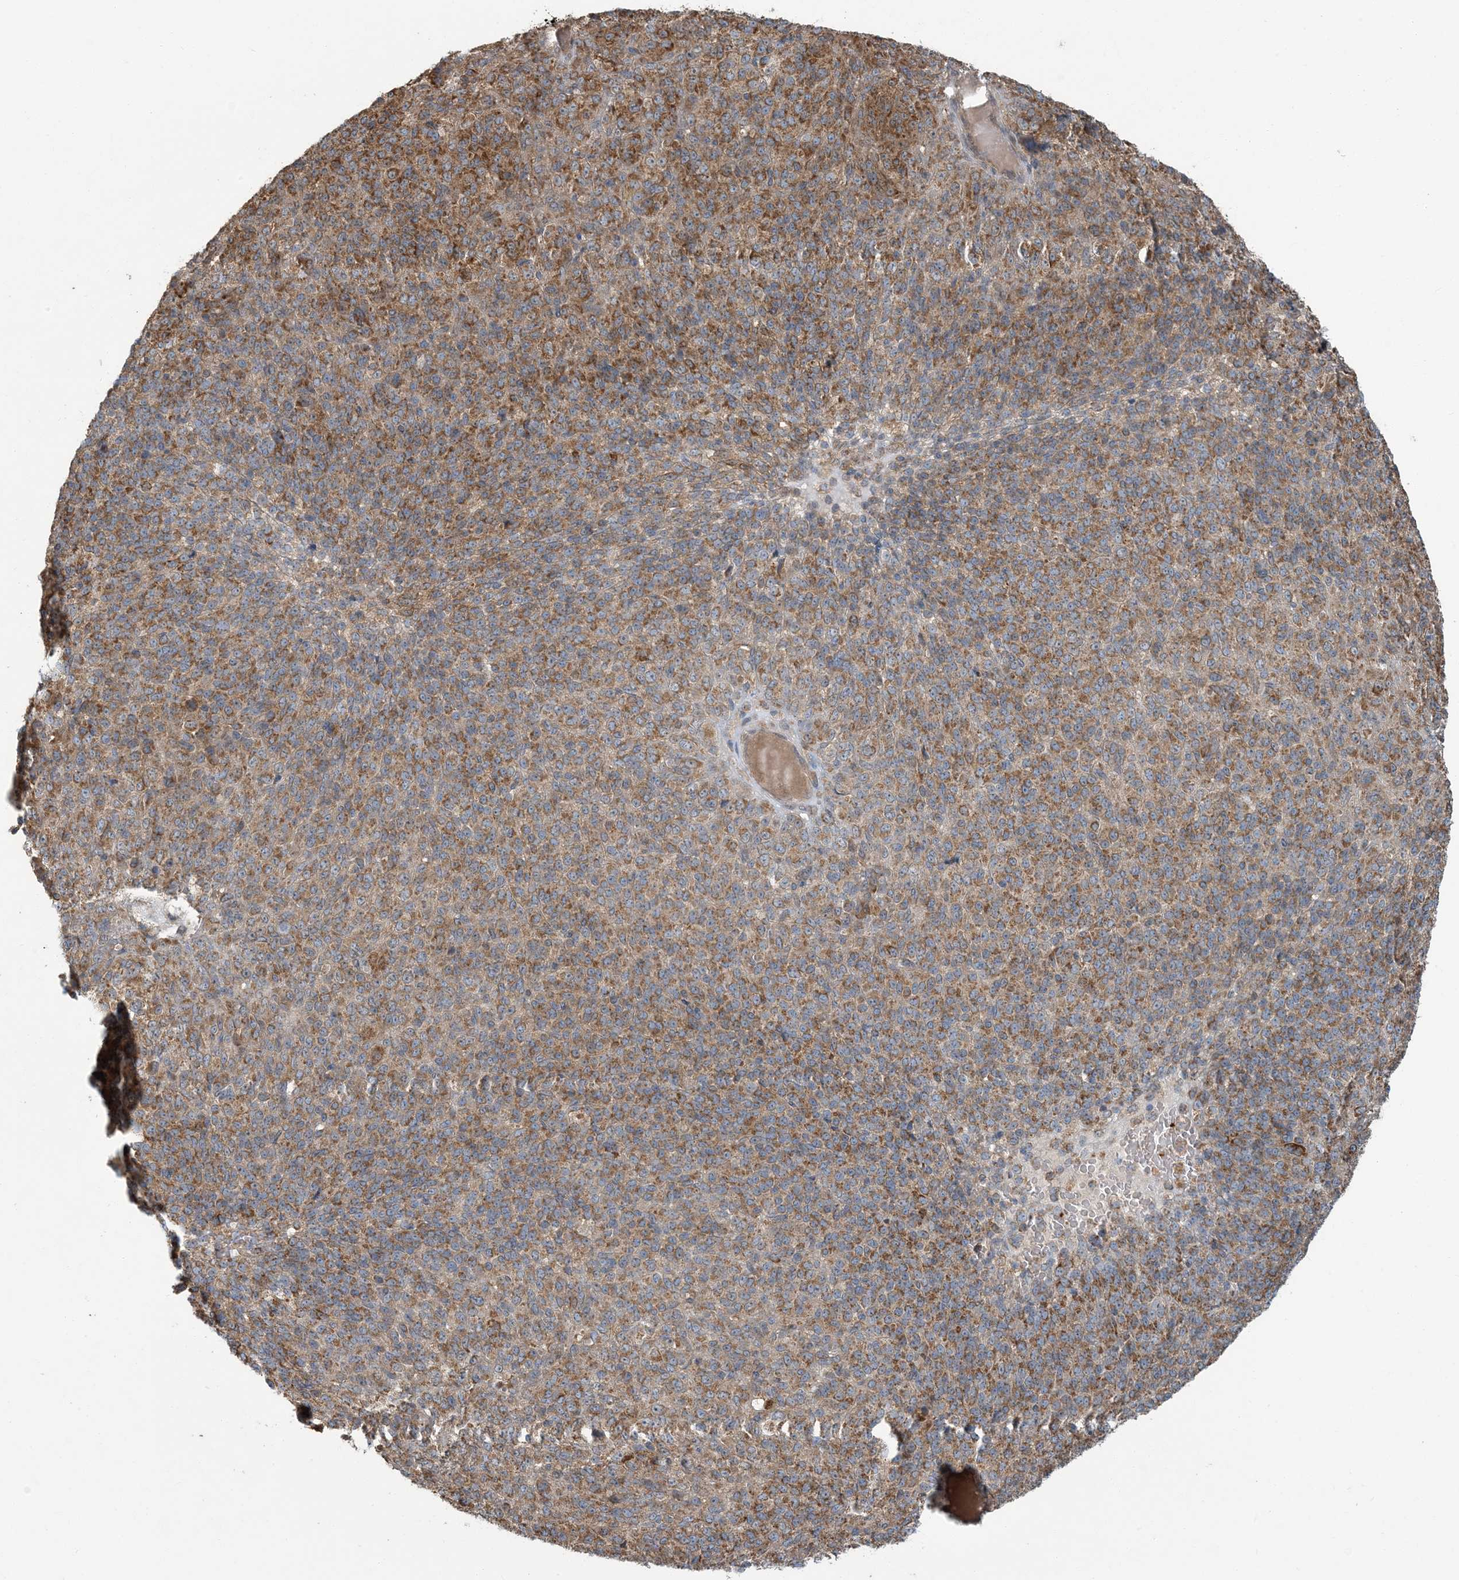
{"staining": {"intensity": "moderate", "quantity": ">75%", "location": "cytoplasmic/membranous"}, "tissue": "melanoma", "cell_type": "Tumor cells", "image_type": "cancer", "snomed": [{"axis": "morphology", "description": "Malignant melanoma, Metastatic site"}, {"axis": "topography", "description": "Brain"}], "caption": "Brown immunohistochemical staining in human malignant melanoma (metastatic site) displays moderate cytoplasmic/membranous positivity in approximately >75% of tumor cells. The protein is shown in brown color, while the nuclei are stained blue.", "gene": "ERI2", "patient": {"sex": "female", "age": 56}}